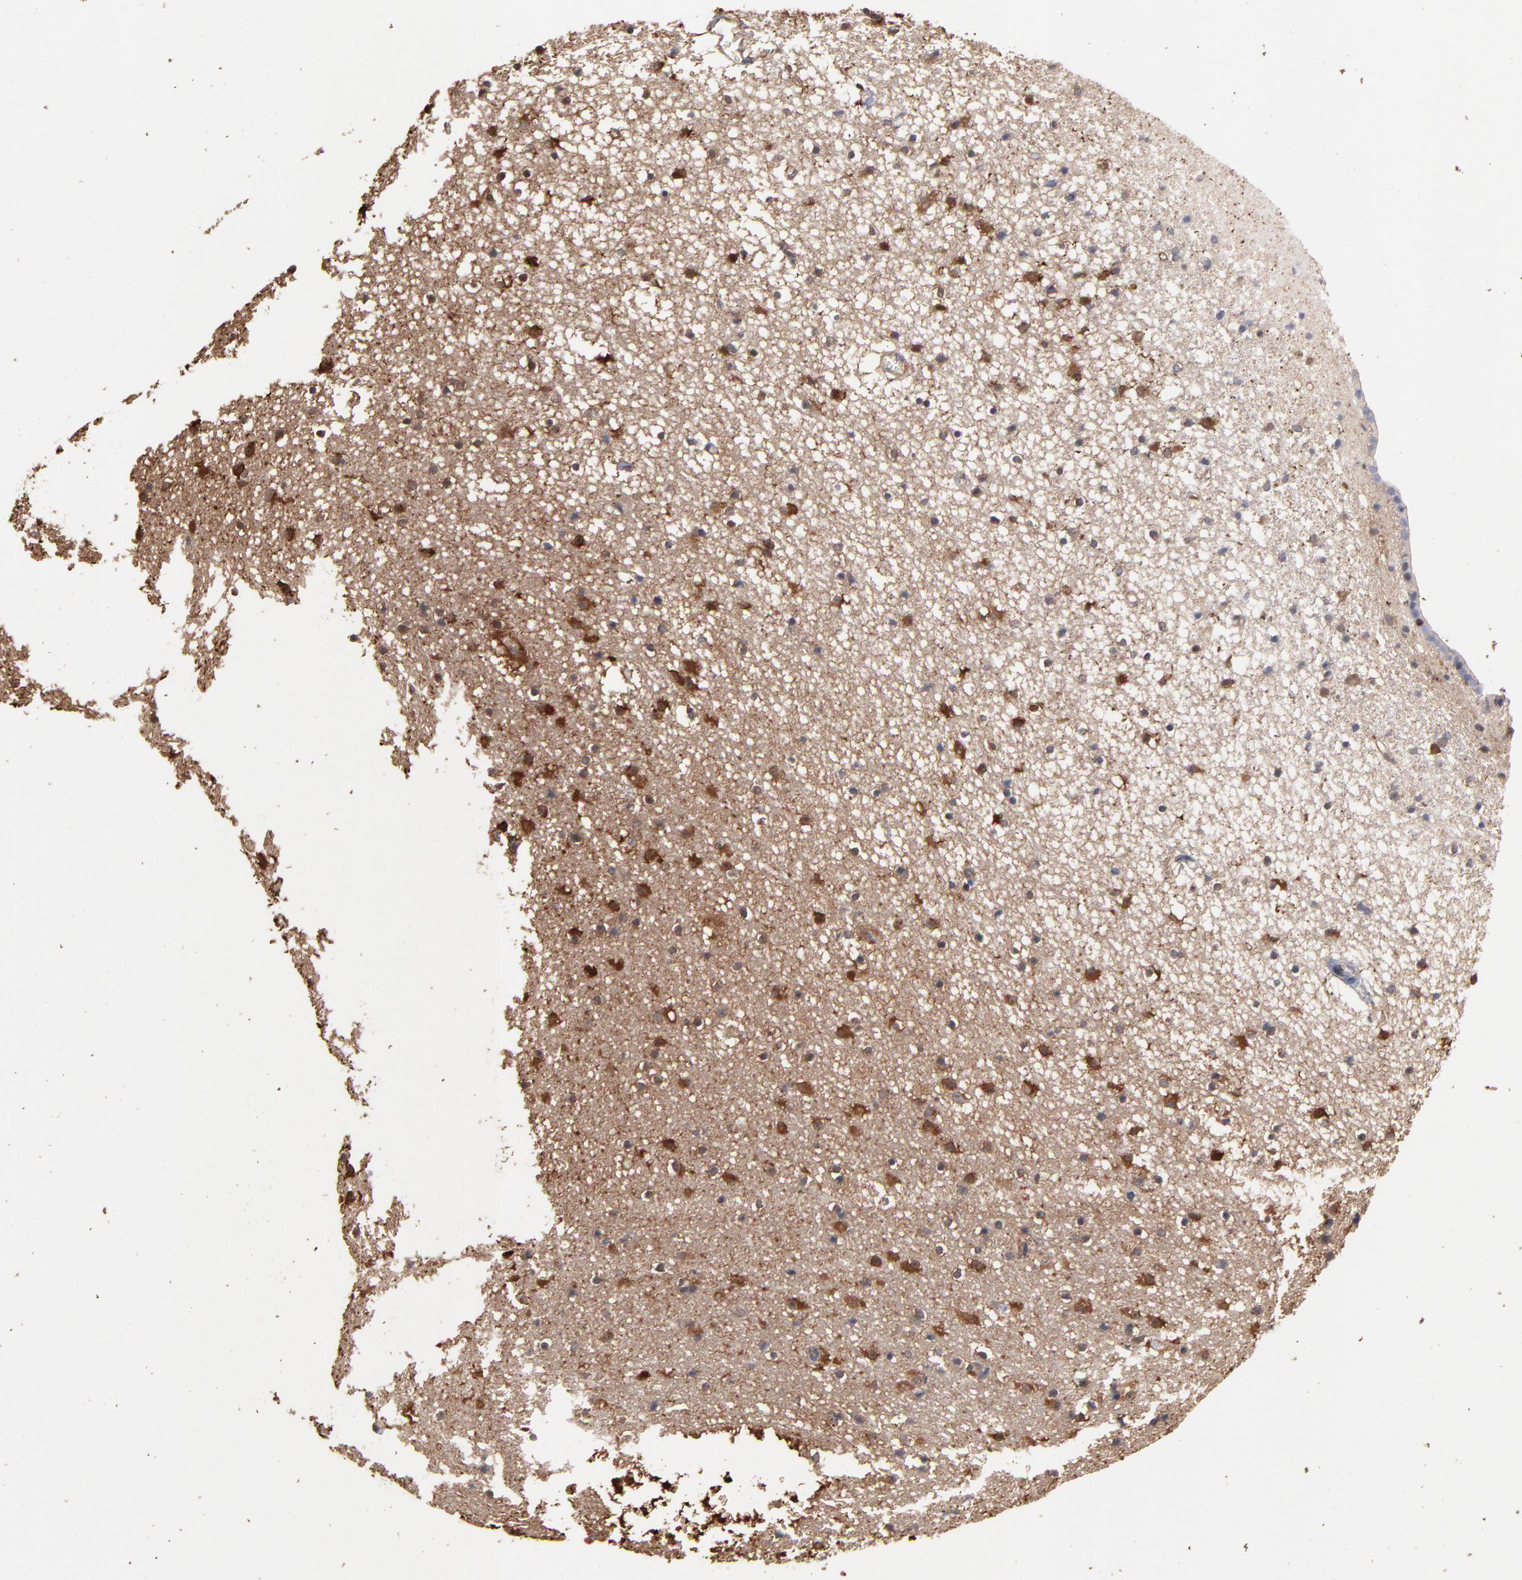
{"staining": {"intensity": "weak", "quantity": "<25%", "location": "cytoplasmic/membranous"}, "tissue": "caudate", "cell_type": "Glial cells", "image_type": "normal", "snomed": [{"axis": "morphology", "description": "Normal tissue, NOS"}, {"axis": "topography", "description": "Lateral ventricle wall"}], "caption": "Micrograph shows no protein positivity in glial cells of normal caudate.", "gene": "NFKBIA", "patient": {"sex": "male", "age": 45}}